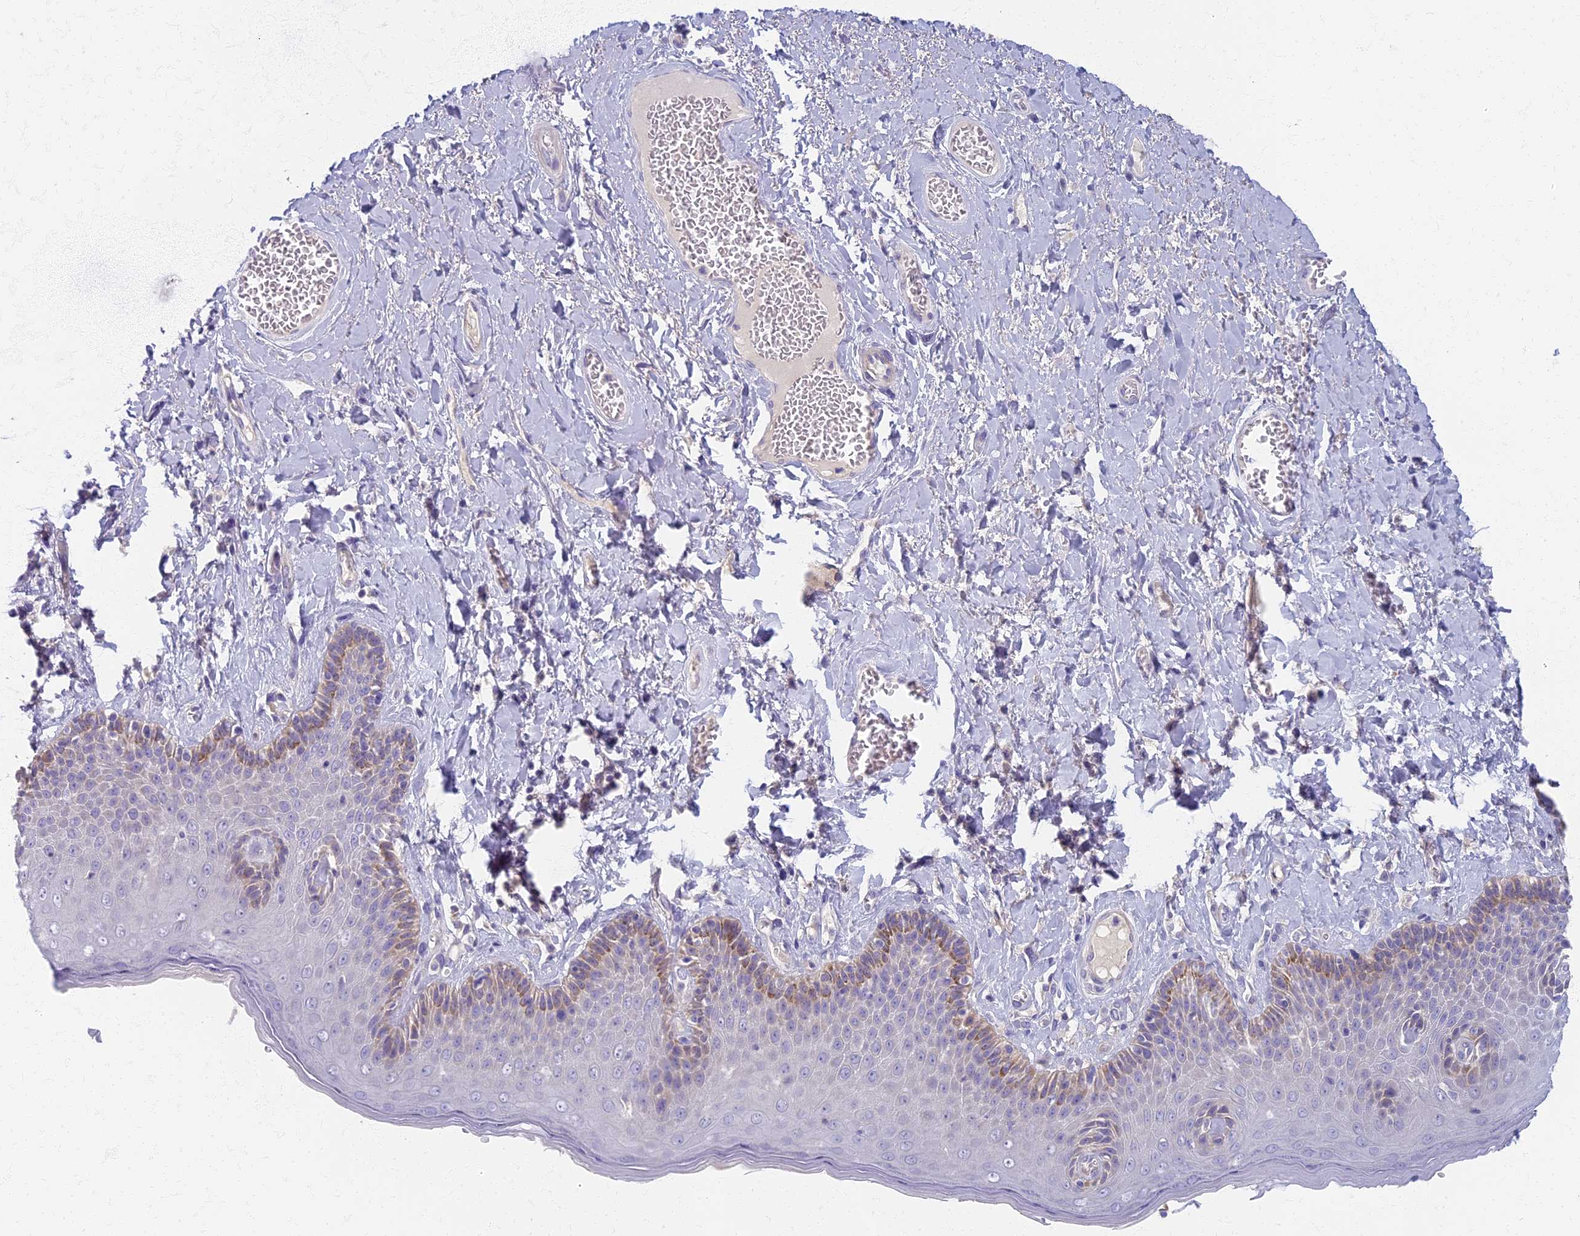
{"staining": {"intensity": "moderate", "quantity": "<25%", "location": "cytoplasmic/membranous"}, "tissue": "skin", "cell_type": "Epidermal cells", "image_type": "normal", "snomed": [{"axis": "morphology", "description": "Normal tissue, NOS"}, {"axis": "topography", "description": "Anal"}], "caption": "A brown stain labels moderate cytoplasmic/membranous staining of a protein in epidermal cells of benign human skin.", "gene": "AP4E1", "patient": {"sex": "male", "age": 69}}